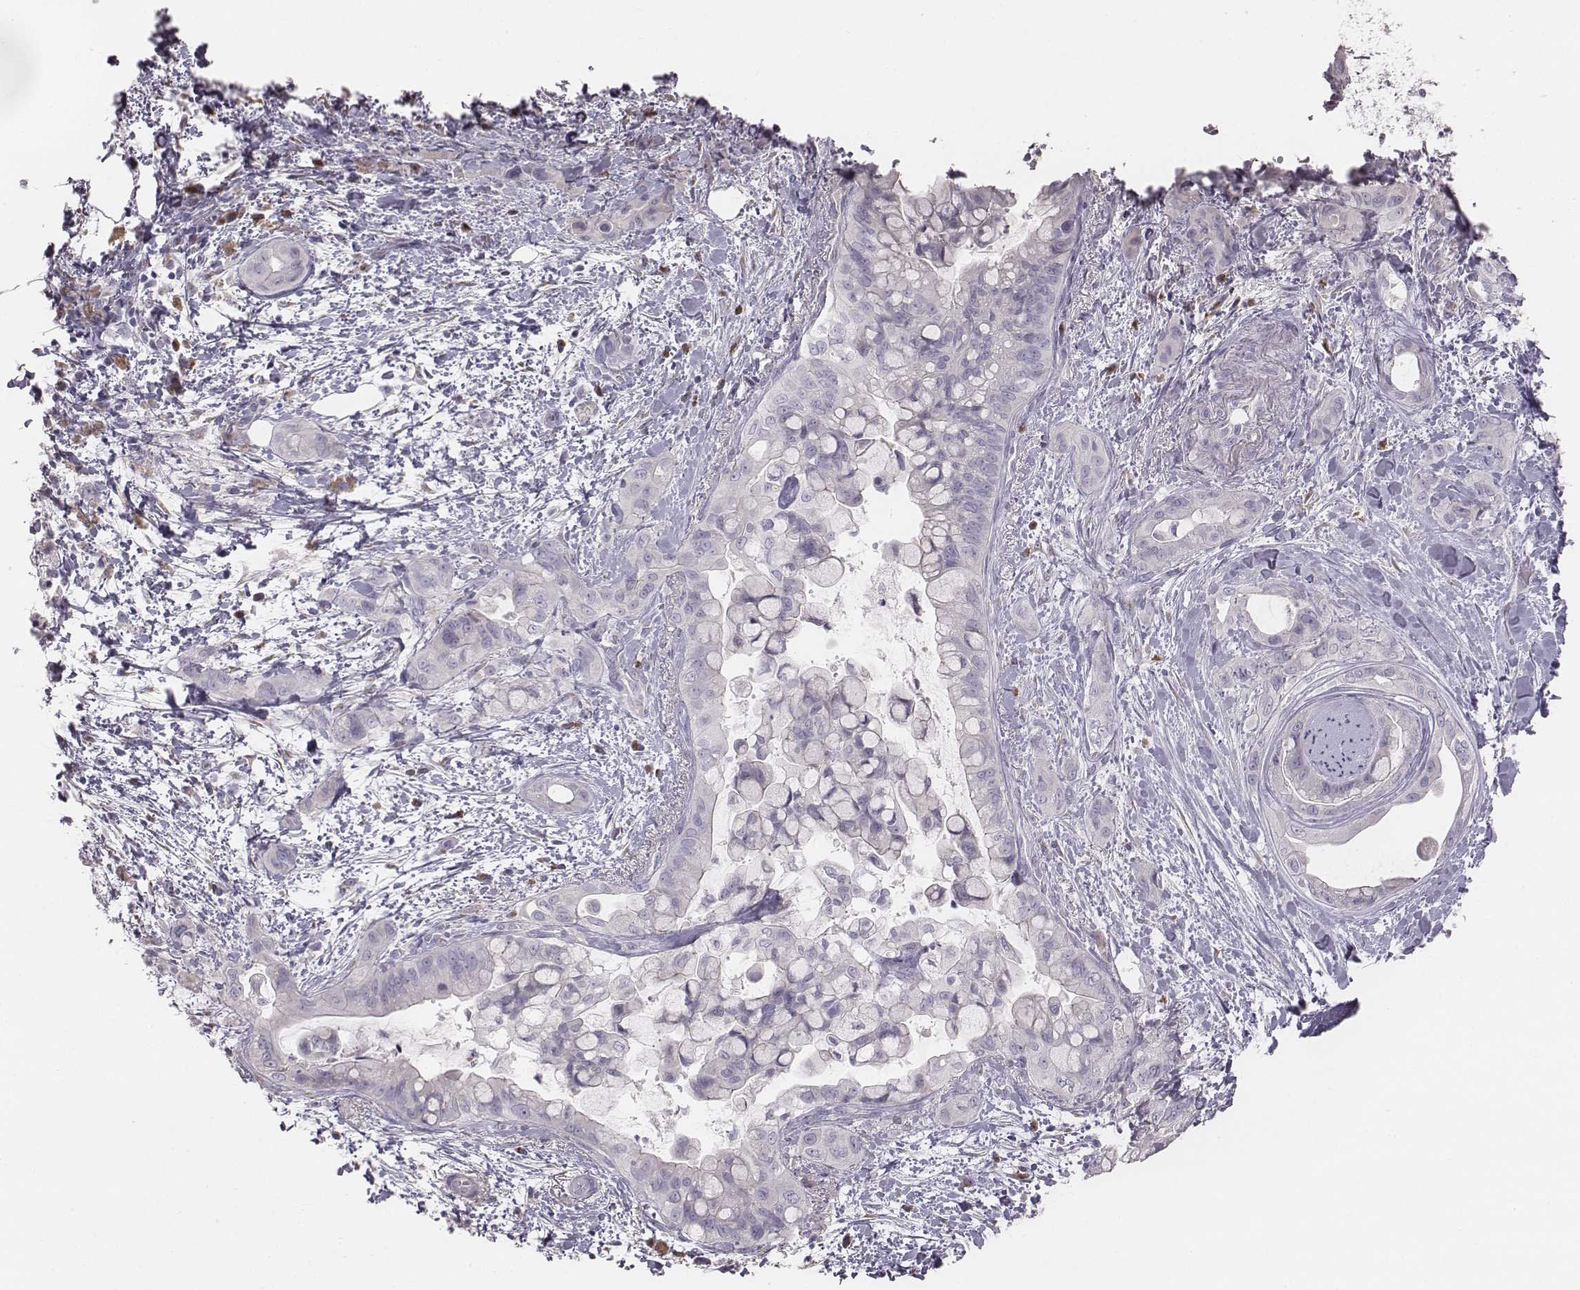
{"staining": {"intensity": "negative", "quantity": "none", "location": "none"}, "tissue": "pancreatic cancer", "cell_type": "Tumor cells", "image_type": "cancer", "snomed": [{"axis": "morphology", "description": "Adenocarcinoma, NOS"}, {"axis": "topography", "description": "Pancreas"}], "caption": "Adenocarcinoma (pancreatic) was stained to show a protein in brown. There is no significant staining in tumor cells.", "gene": "C6orf58", "patient": {"sex": "male", "age": 71}}